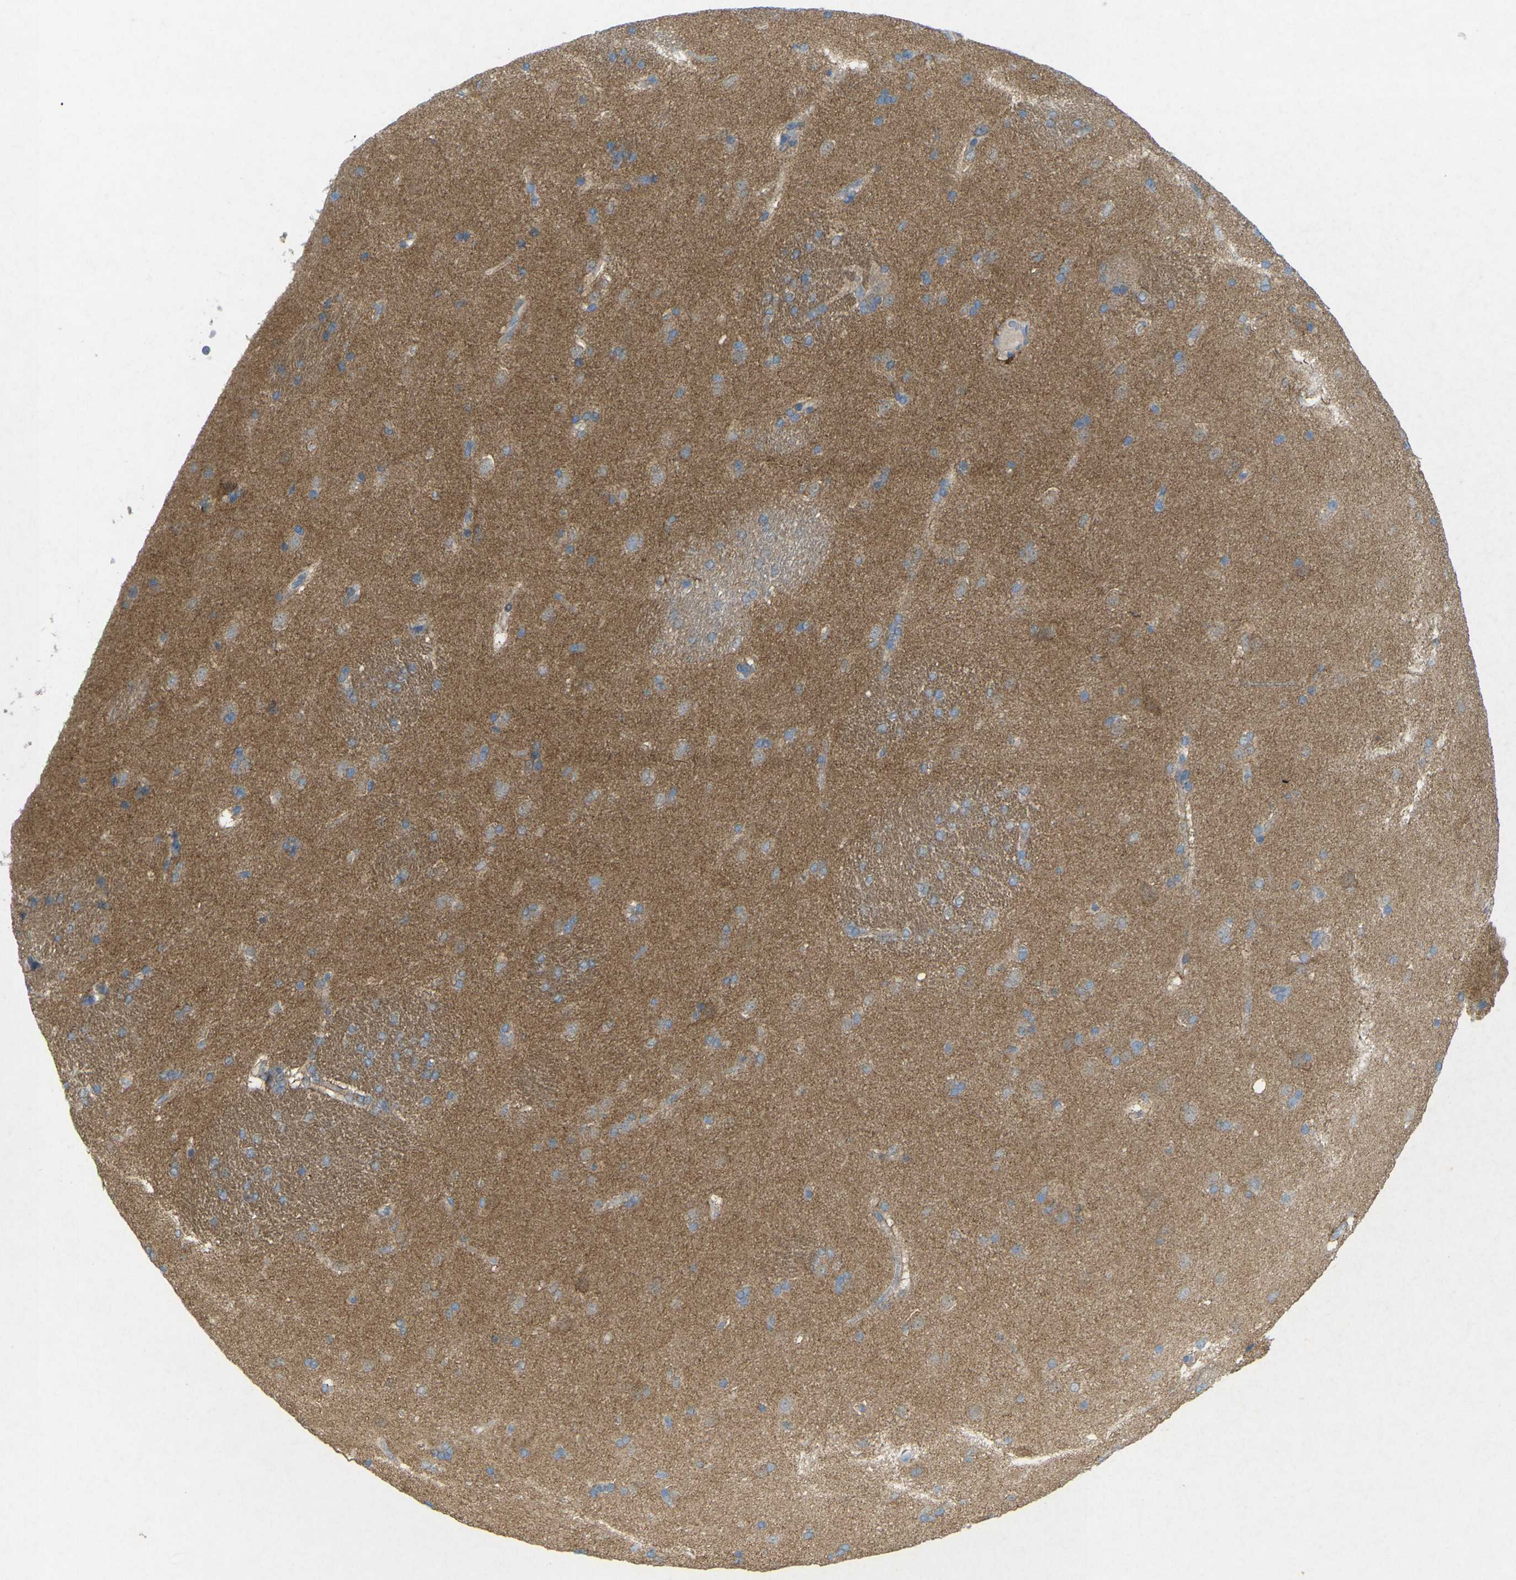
{"staining": {"intensity": "weak", "quantity": "25%-75%", "location": "cytoplasmic/membranous"}, "tissue": "caudate", "cell_type": "Glial cells", "image_type": "normal", "snomed": [{"axis": "morphology", "description": "Normal tissue, NOS"}, {"axis": "topography", "description": "Lateral ventricle wall"}], "caption": "Glial cells exhibit low levels of weak cytoplasmic/membranous staining in approximately 25%-75% of cells in benign human caudate. The protein of interest is stained brown, and the nuclei are stained in blue (DAB (3,3'-diaminobenzidine) IHC with brightfield microscopy, high magnification).", "gene": "STK11", "patient": {"sex": "female", "age": 19}}